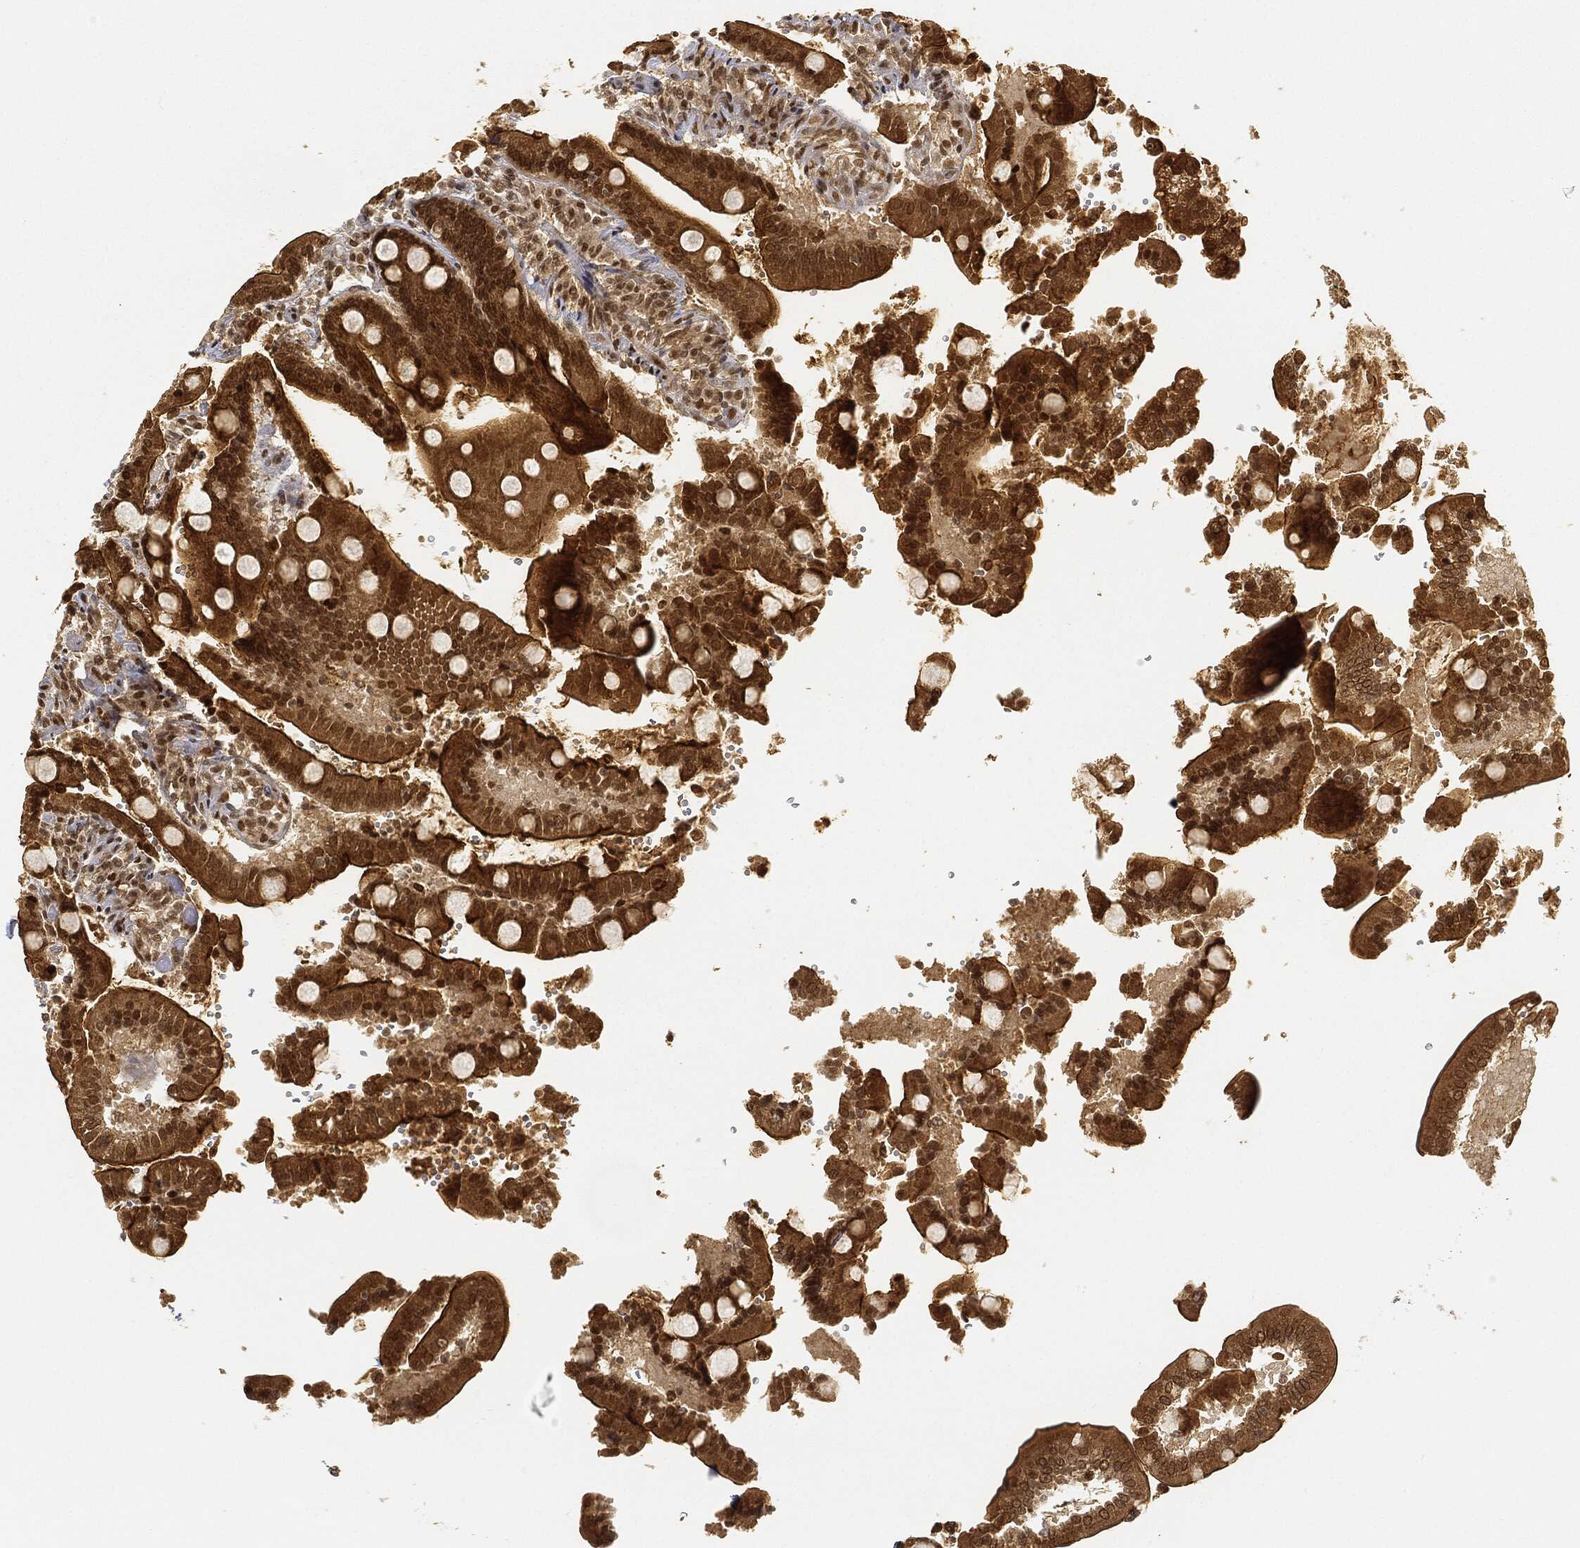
{"staining": {"intensity": "moderate", "quantity": ">75%", "location": "cytoplasmic/membranous,nuclear"}, "tissue": "duodenum", "cell_type": "Glandular cells", "image_type": "normal", "snomed": [{"axis": "morphology", "description": "Normal tissue, NOS"}, {"axis": "topography", "description": "Duodenum"}], "caption": "Immunohistochemical staining of benign duodenum reveals medium levels of moderate cytoplasmic/membranous,nuclear positivity in approximately >75% of glandular cells. (DAB = brown stain, brightfield microscopy at high magnification).", "gene": "CIB1", "patient": {"sex": "female", "age": 62}}